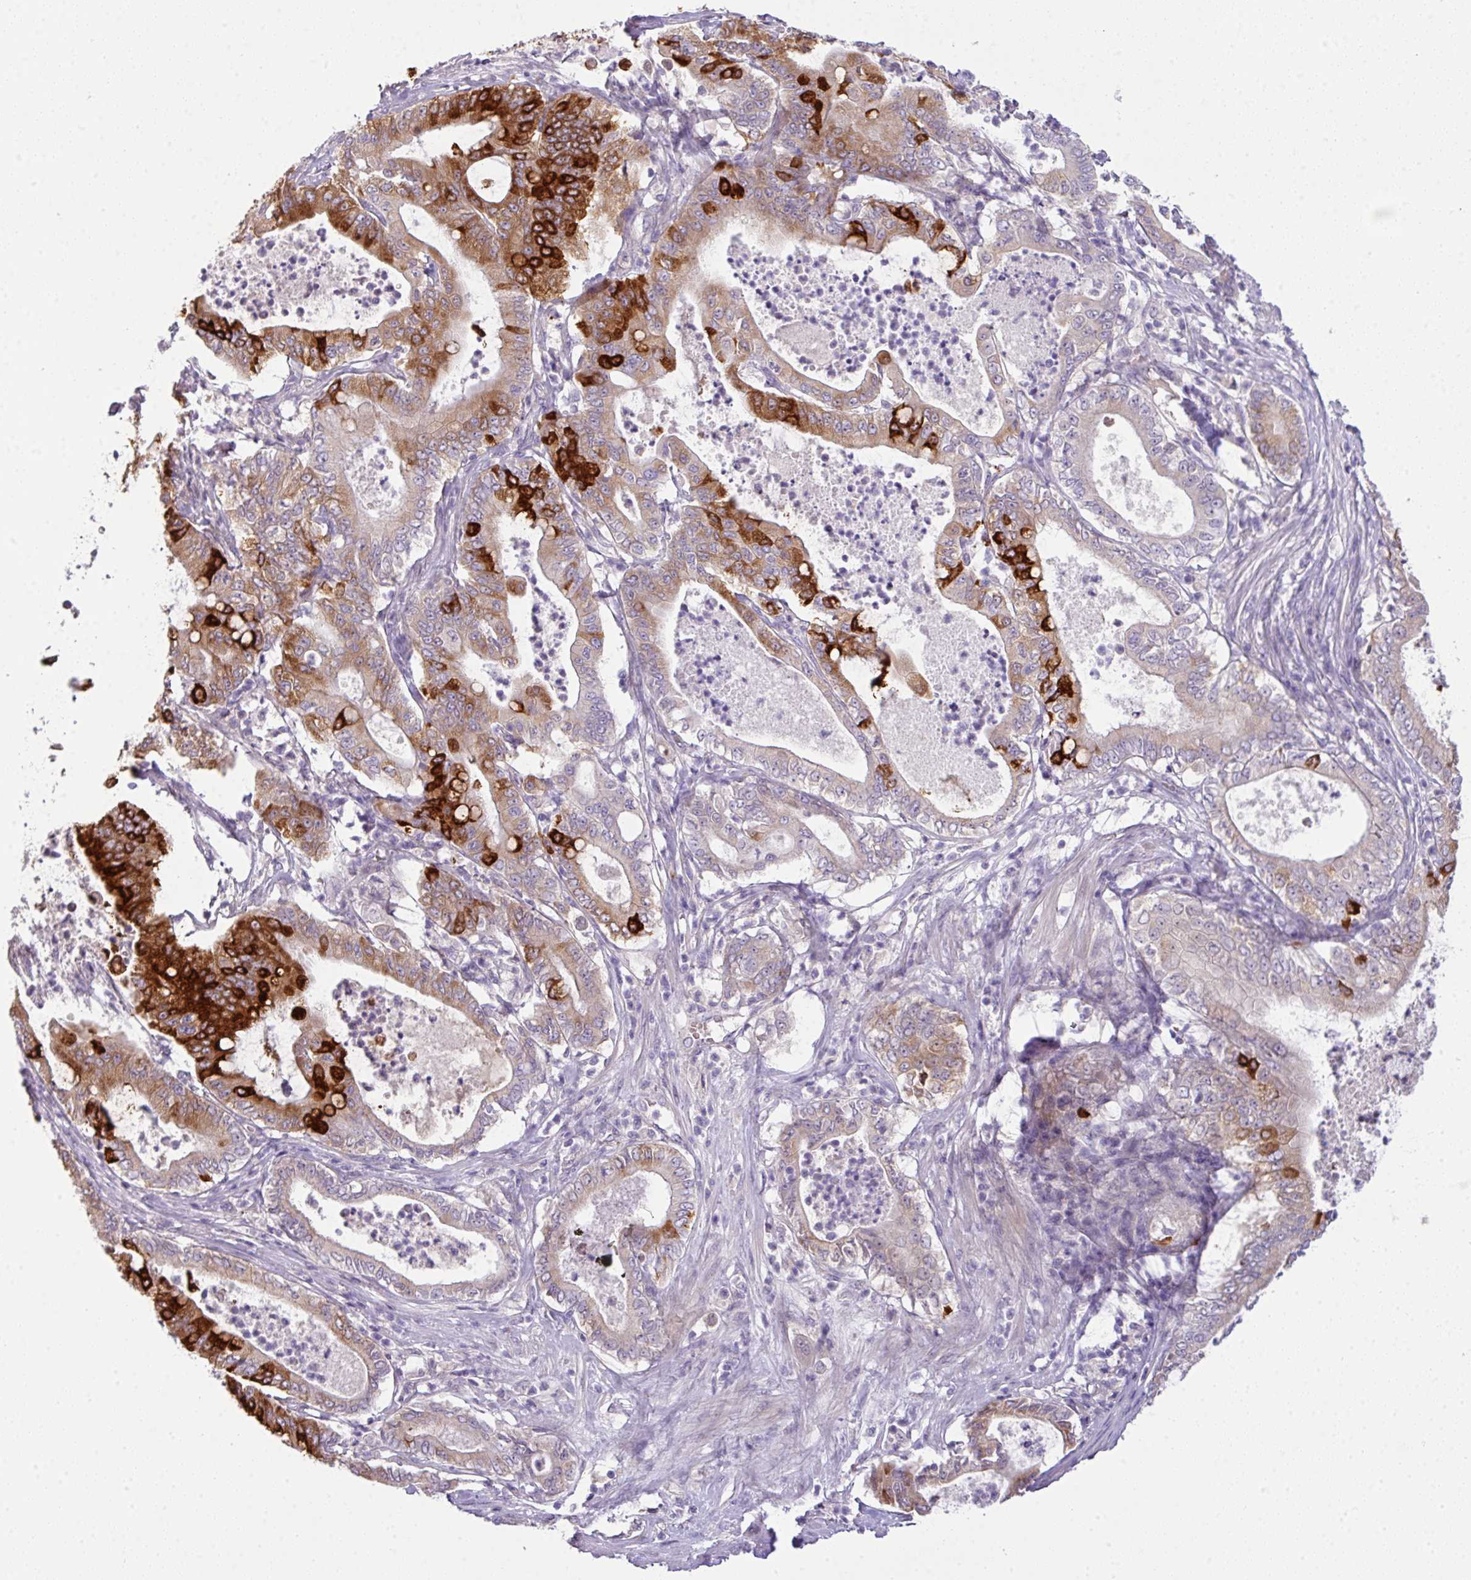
{"staining": {"intensity": "strong", "quantity": "25%-75%", "location": "cytoplasmic/membranous"}, "tissue": "pancreatic cancer", "cell_type": "Tumor cells", "image_type": "cancer", "snomed": [{"axis": "morphology", "description": "Adenocarcinoma, NOS"}, {"axis": "topography", "description": "Pancreas"}], "caption": "DAB (3,3'-diaminobenzidine) immunohistochemical staining of human pancreatic cancer (adenocarcinoma) exhibits strong cytoplasmic/membranous protein expression in about 25%-75% of tumor cells.", "gene": "PIK3R5", "patient": {"sex": "male", "age": 71}}